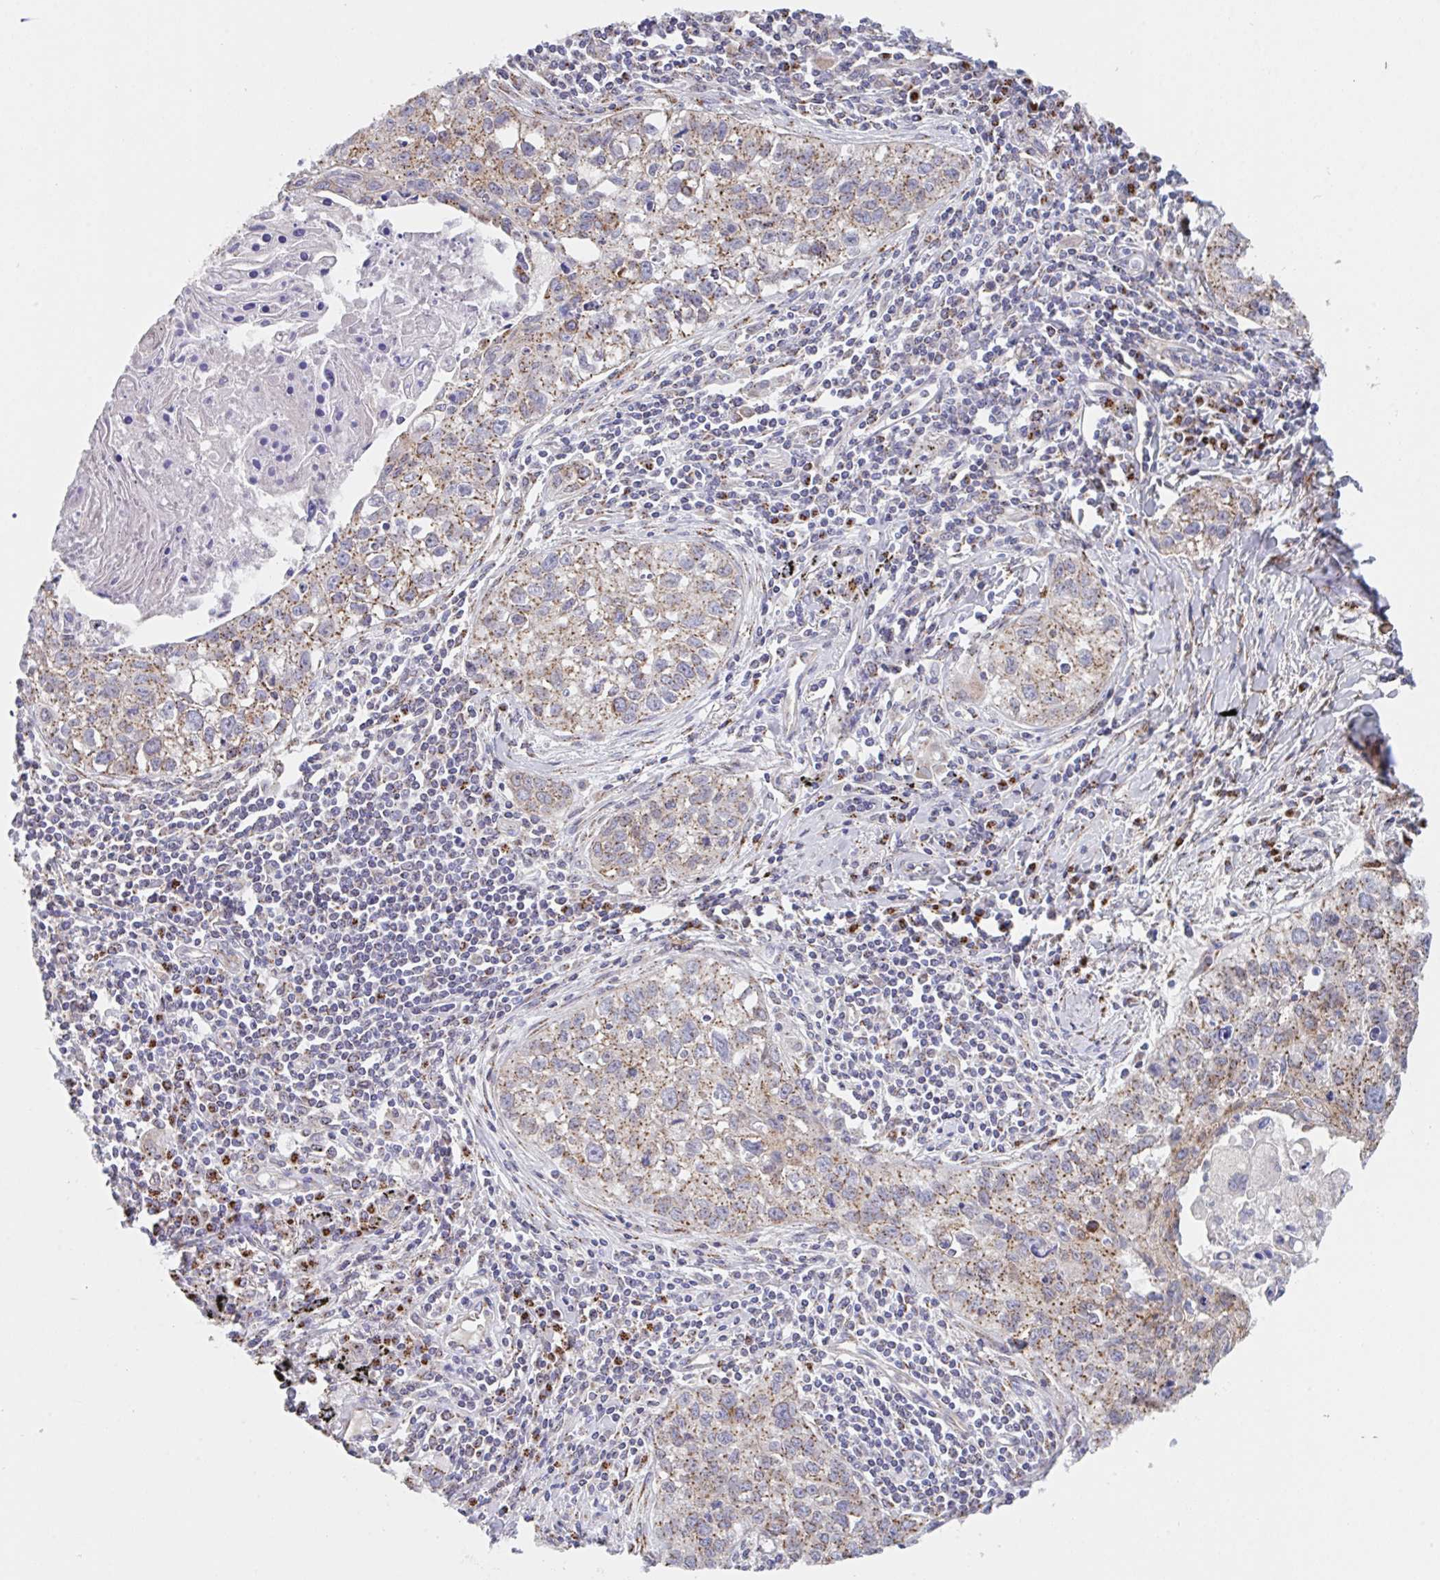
{"staining": {"intensity": "moderate", "quantity": ">75%", "location": "cytoplasmic/membranous"}, "tissue": "lung cancer", "cell_type": "Tumor cells", "image_type": "cancer", "snomed": [{"axis": "morphology", "description": "Squamous cell carcinoma, NOS"}, {"axis": "topography", "description": "Lung"}], "caption": "The image shows a brown stain indicating the presence of a protein in the cytoplasmic/membranous of tumor cells in lung cancer (squamous cell carcinoma). Nuclei are stained in blue.", "gene": "PROSER3", "patient": {"sex": "male", "age": 74}}